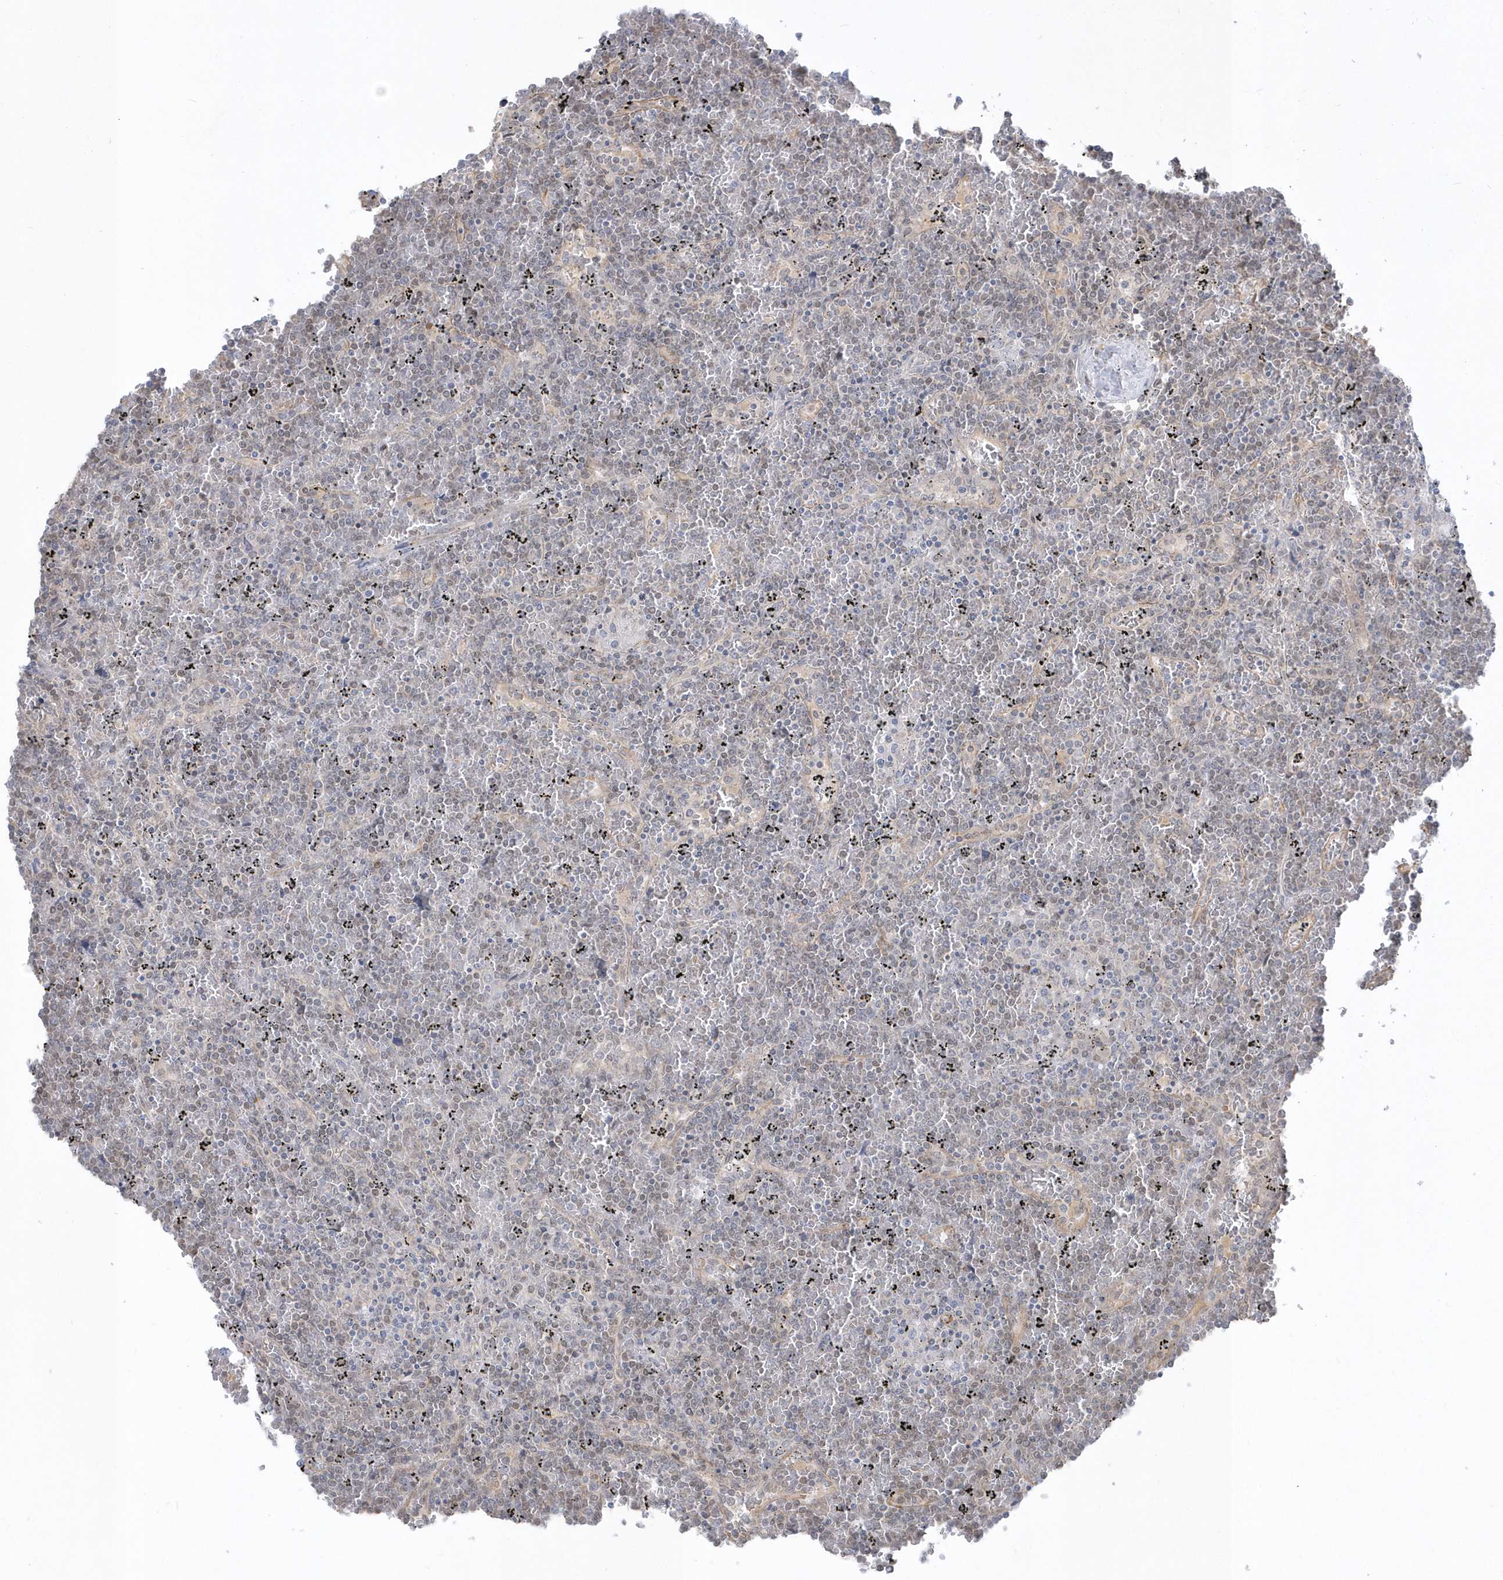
{"staining": {"intensity": "negative", "quantity": "none", "location": "none"}, "tissue": "lymphoma", "cell_type": "Tumor cells", "image_type": "cancer", "snomed": [{"axis": "morphology", "description": "Malignant lymphoma, non-Hodgkin's type, Low grade"}, {"axis": "topography", "description": "Spleen"}], "caption": "This is an IHC micrograph of human lymphoma. There is no expression in tumor cells.", "gene": "DHX57", "patient": {"sex": "female", "age": 19}}